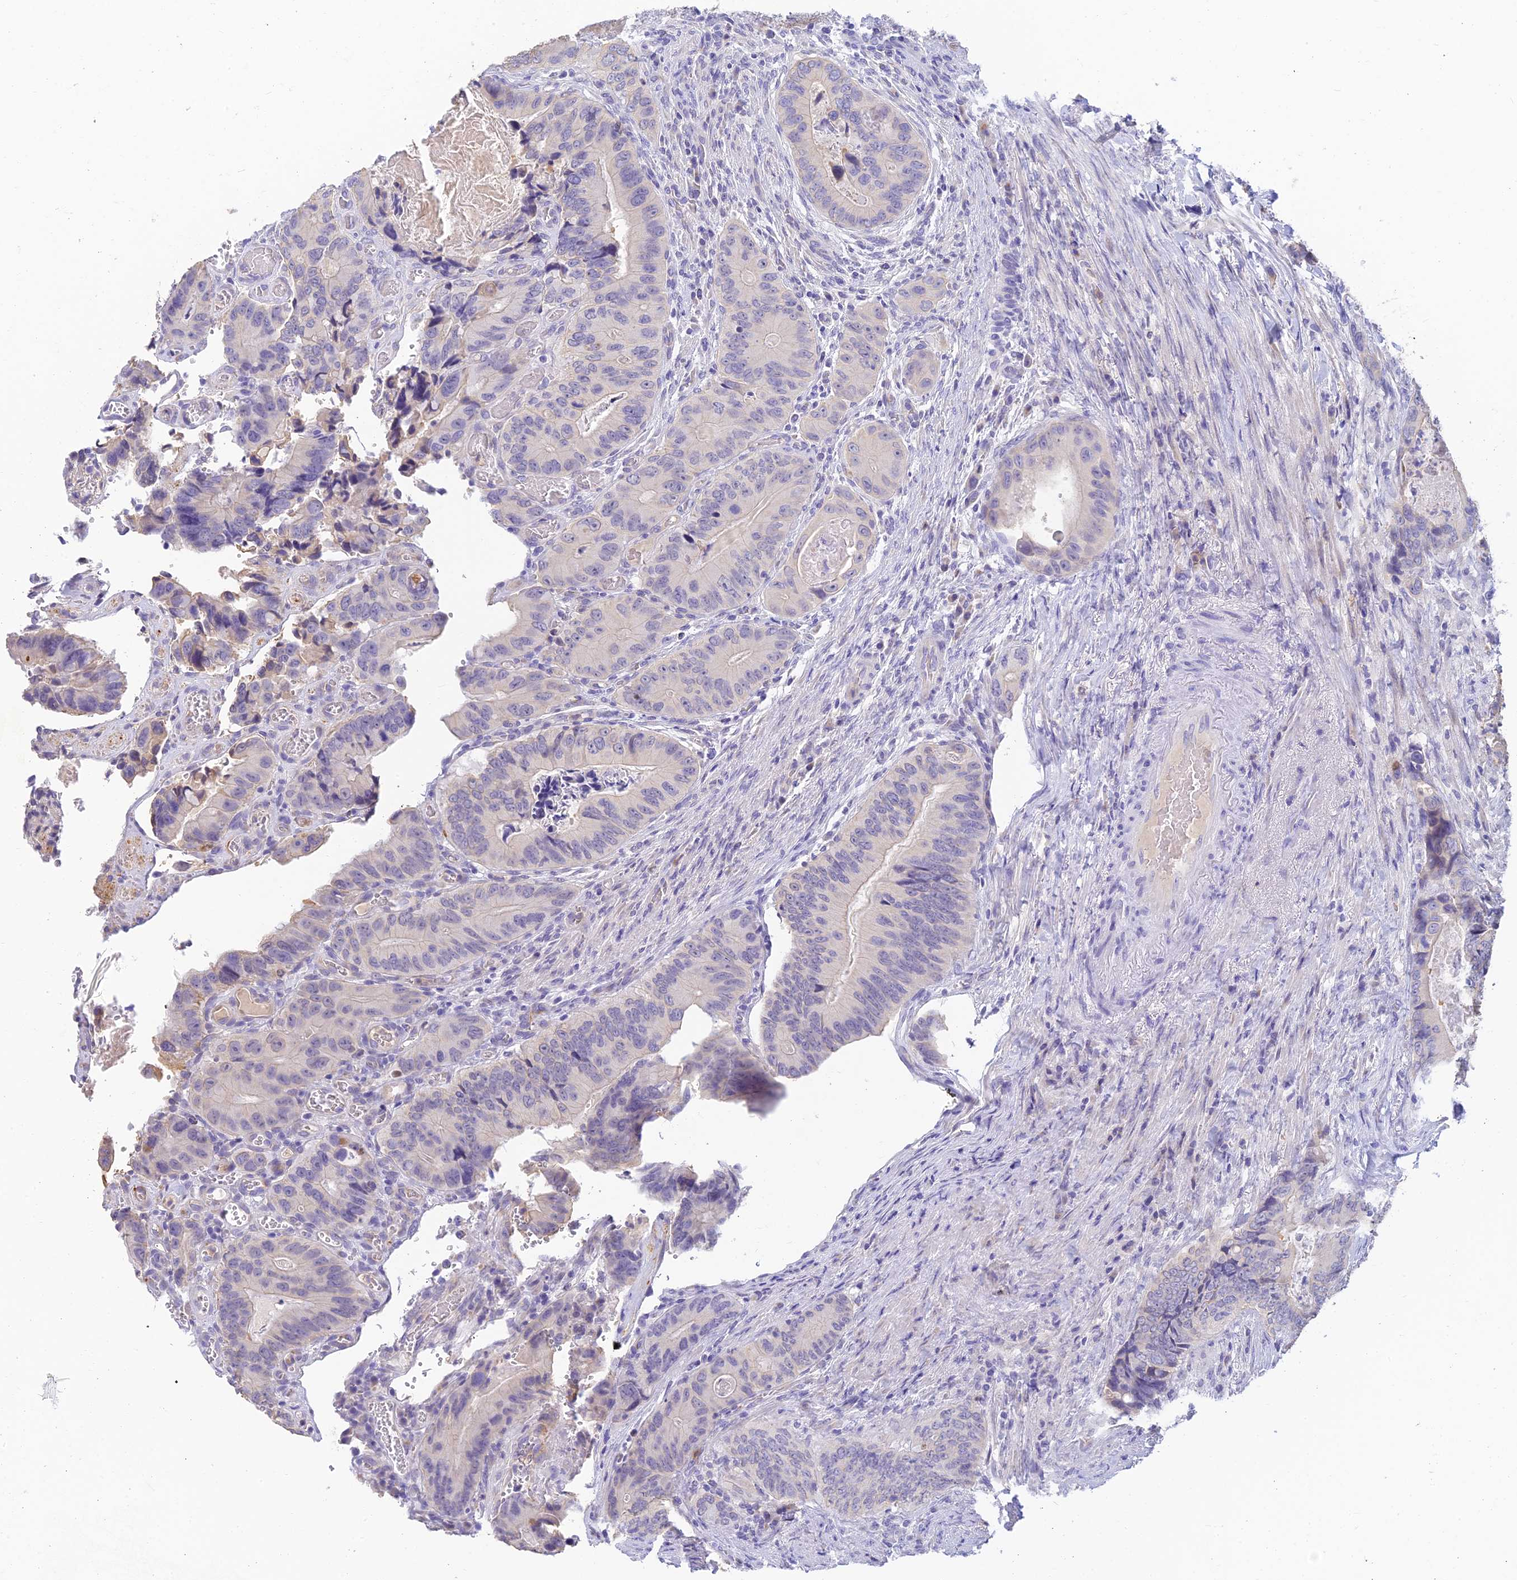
{"staining": {"intensity": "negative", "quantity": "none", "location": "none"}, "tissue": "colorectal cancer", "cell_type": "Tumor cells", "image_type": "cancer", "snomed": [{"axis": "morphology", "description": "Adenocarcinoma, NOS"}, {"axis": "topography", "description": "Colon"}], "caption": "Immunohistochemistry histopathology image of adenocarcinoma (colorectal) stained for a protein (brown), which displays no positivity in tumor cells. (Immunohistochemistry, brightfield microscopy, high magnification).", "gene": "INTS13", "patient": {"sex": "male", "age": 84}}